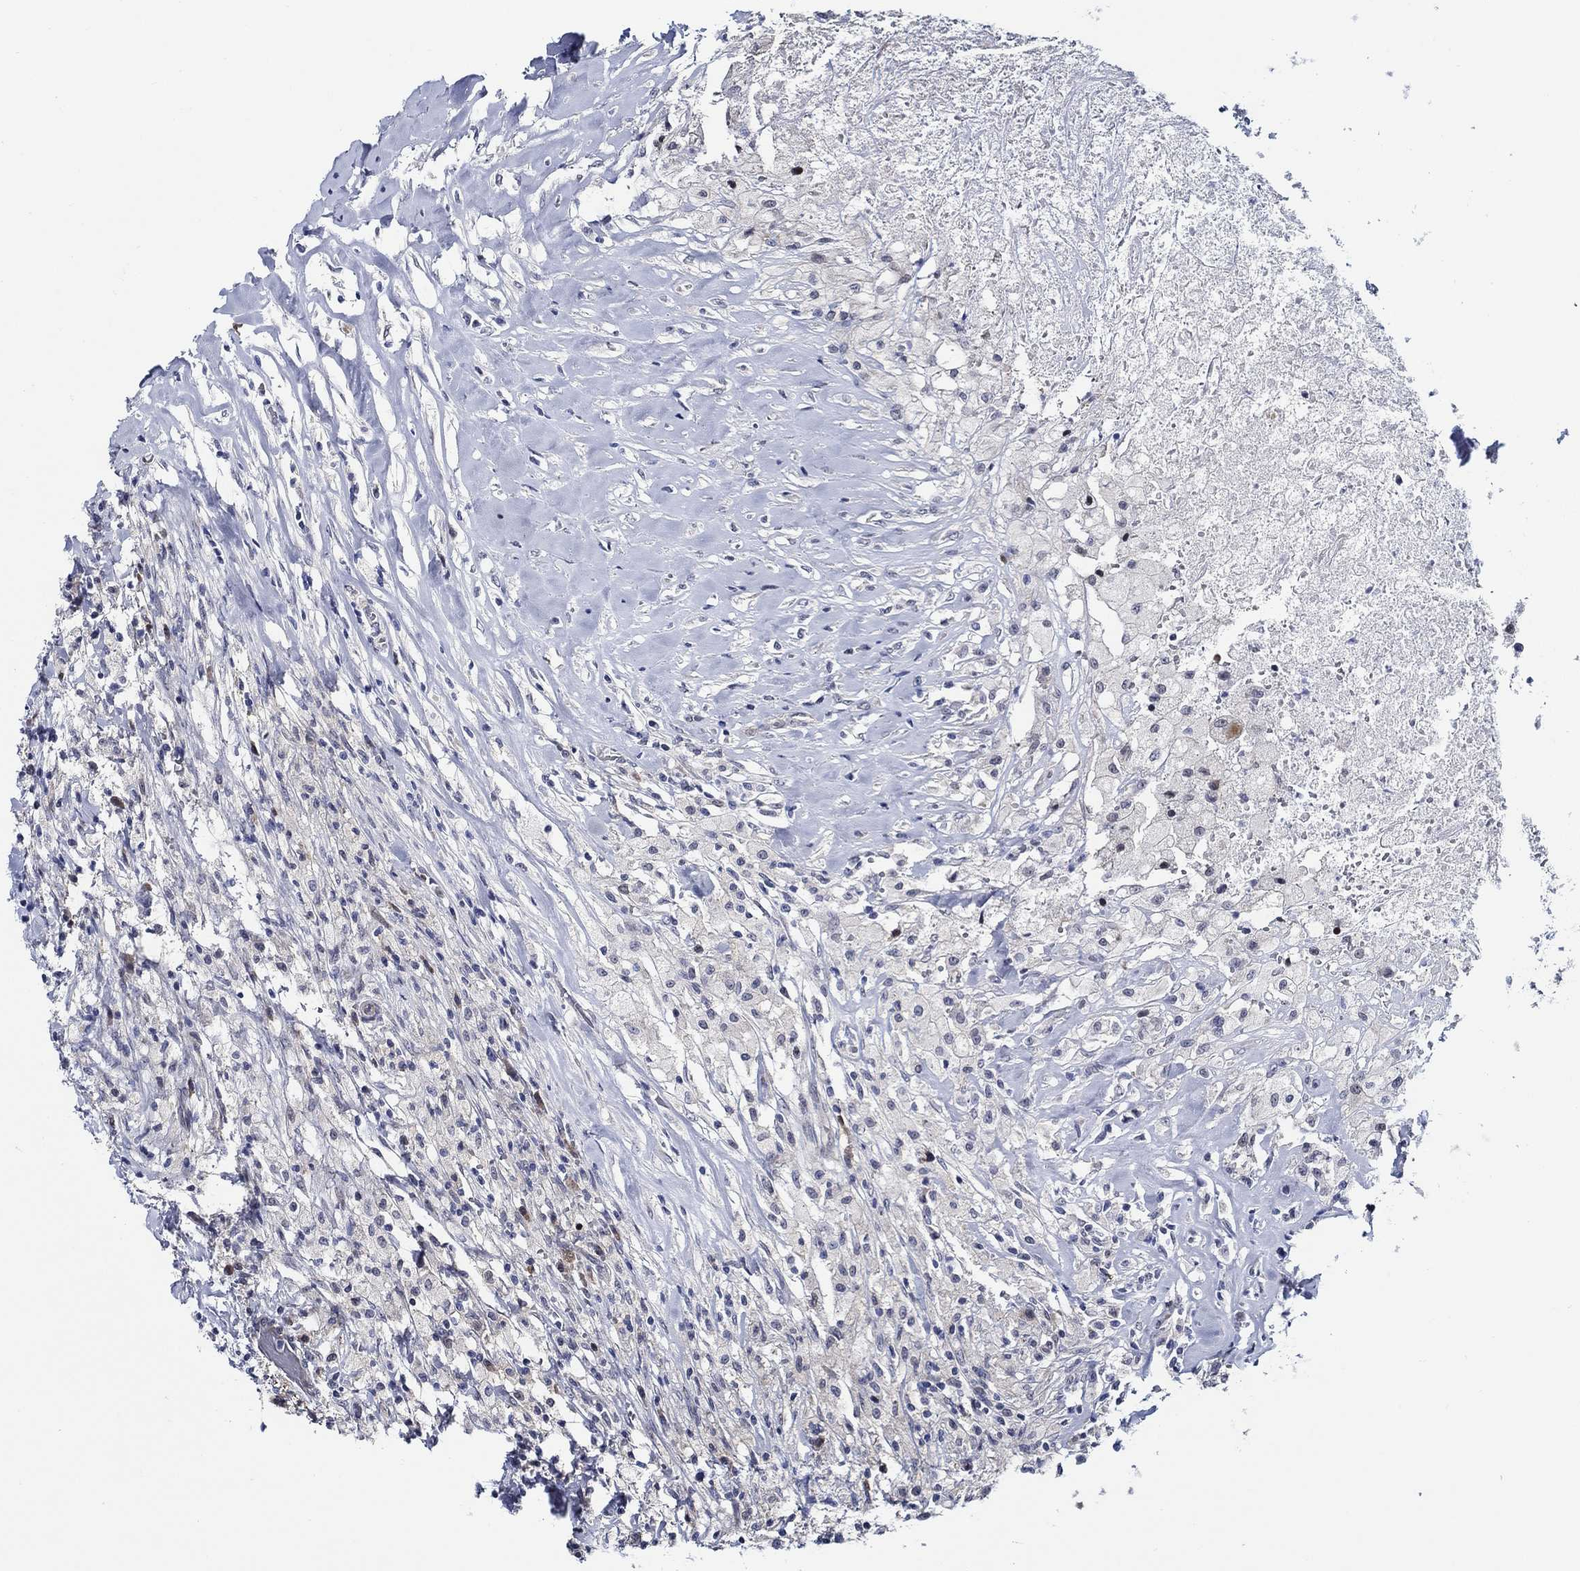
{"staining": {"intensity": "negative", "quantity": "none", "location": "none"}, "tissue": "testis cancer", "cell_type": "Tumor cells", "image_type": "cancer", "snomed": [{"axis": "morphology", "description": "Necrosis, NOS"}, {"axis": "morphology", "description": "Carcinoma, Embryonal, NOS"}, {"axis": "topography", "description": "Testis"}], "caption": "Tumor cells show no significant staining in testis cancer. (DAB (3,3'-diaminobenzidine) immunohistochemistry with hematoxylin counter stain).", "gene": "C8orf48", "patient": {"sex": "male", "age": 19}}